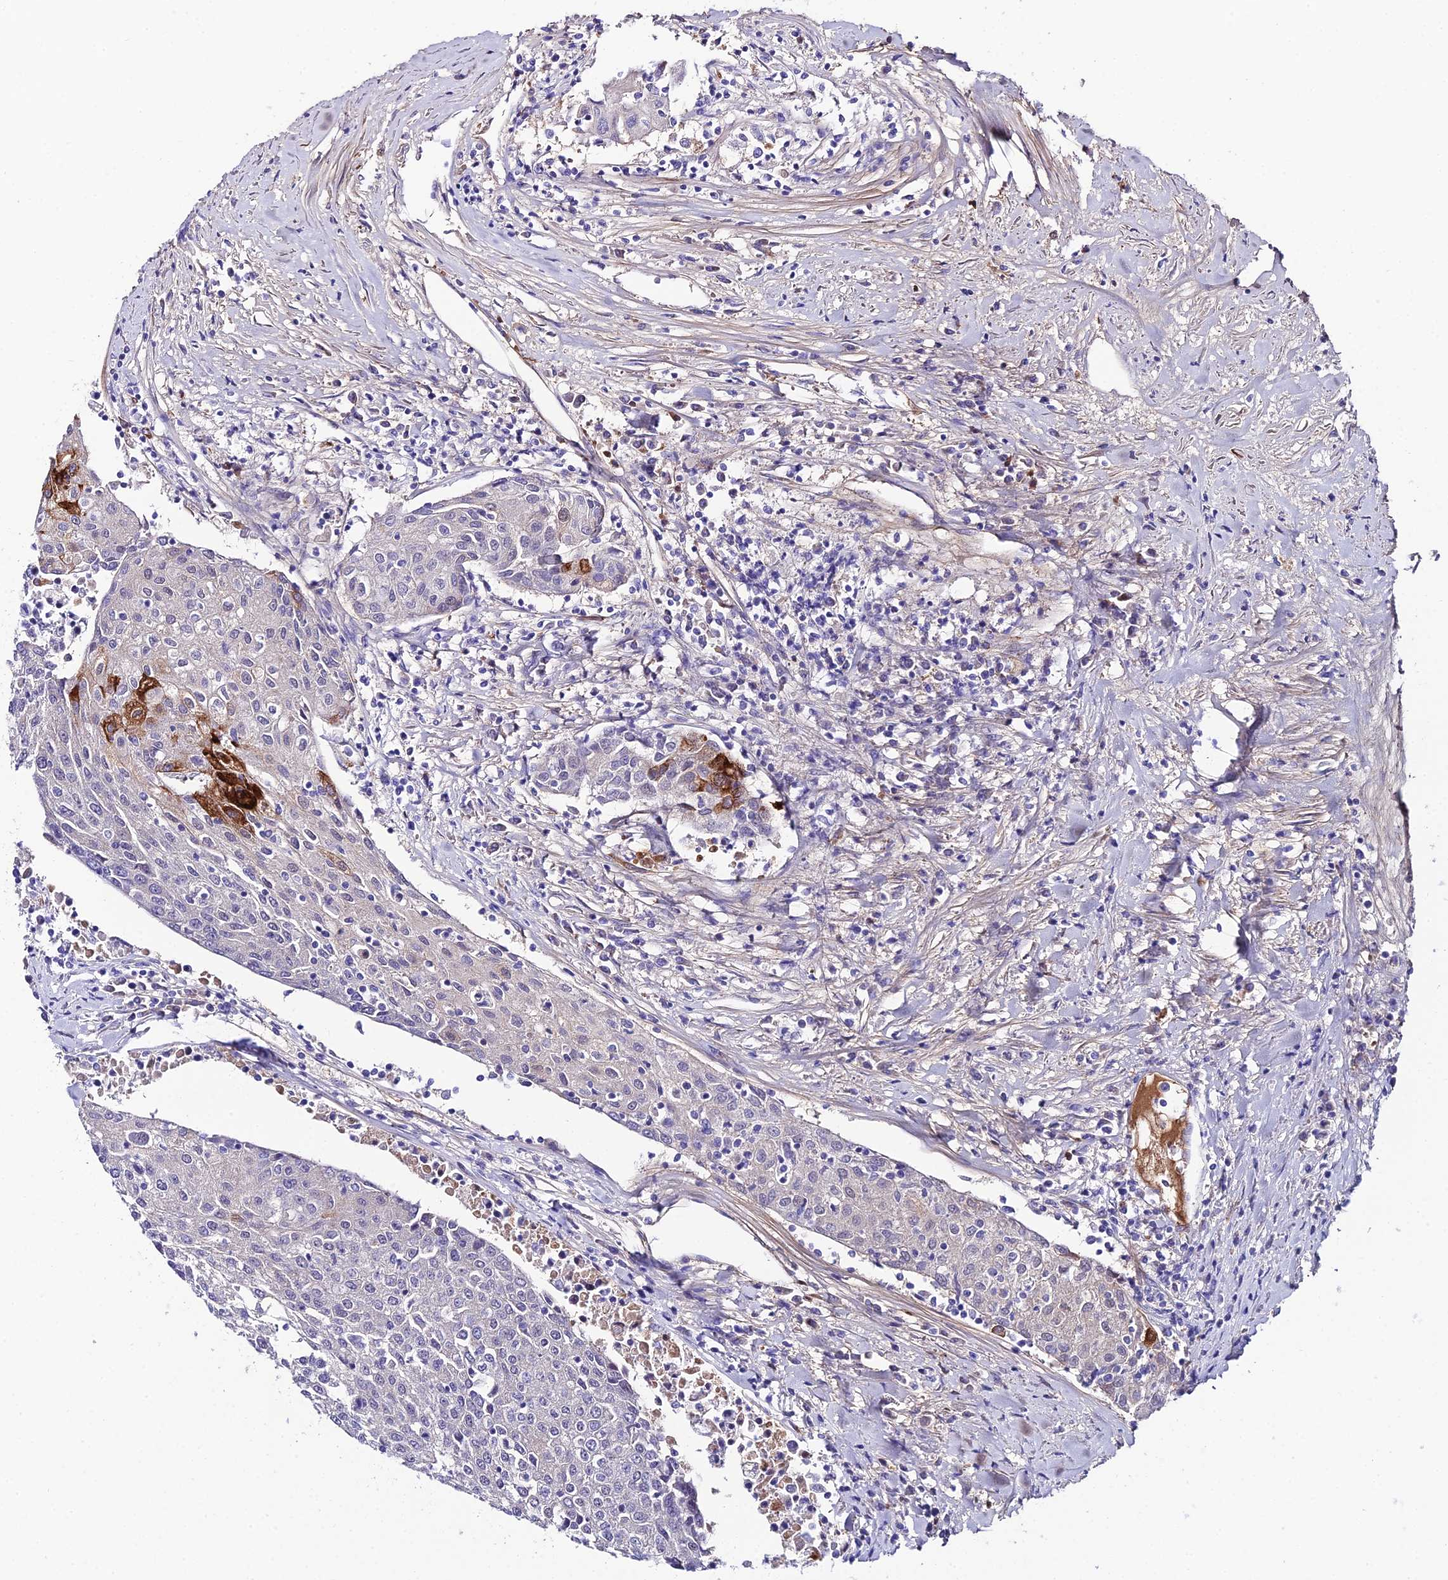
{"staining": {"intensity": "negative", "quantity": "none", "location": "none"}, "tissue": "urothelial cancer", "cell_type": "Tumor cells", "image_type": "cancer", "snomed": [{"axis": "morphology", "description": "Urothelial carcinoma, High grade"}, {"axis": "topography", "description": "Urinary bladder"}], "caption": "IHC of urothelial carcinoma (high-grade) displays no expression in tumor cells.", "gene": "SYT15", "patient": {"sex": "female", "age": 85}}